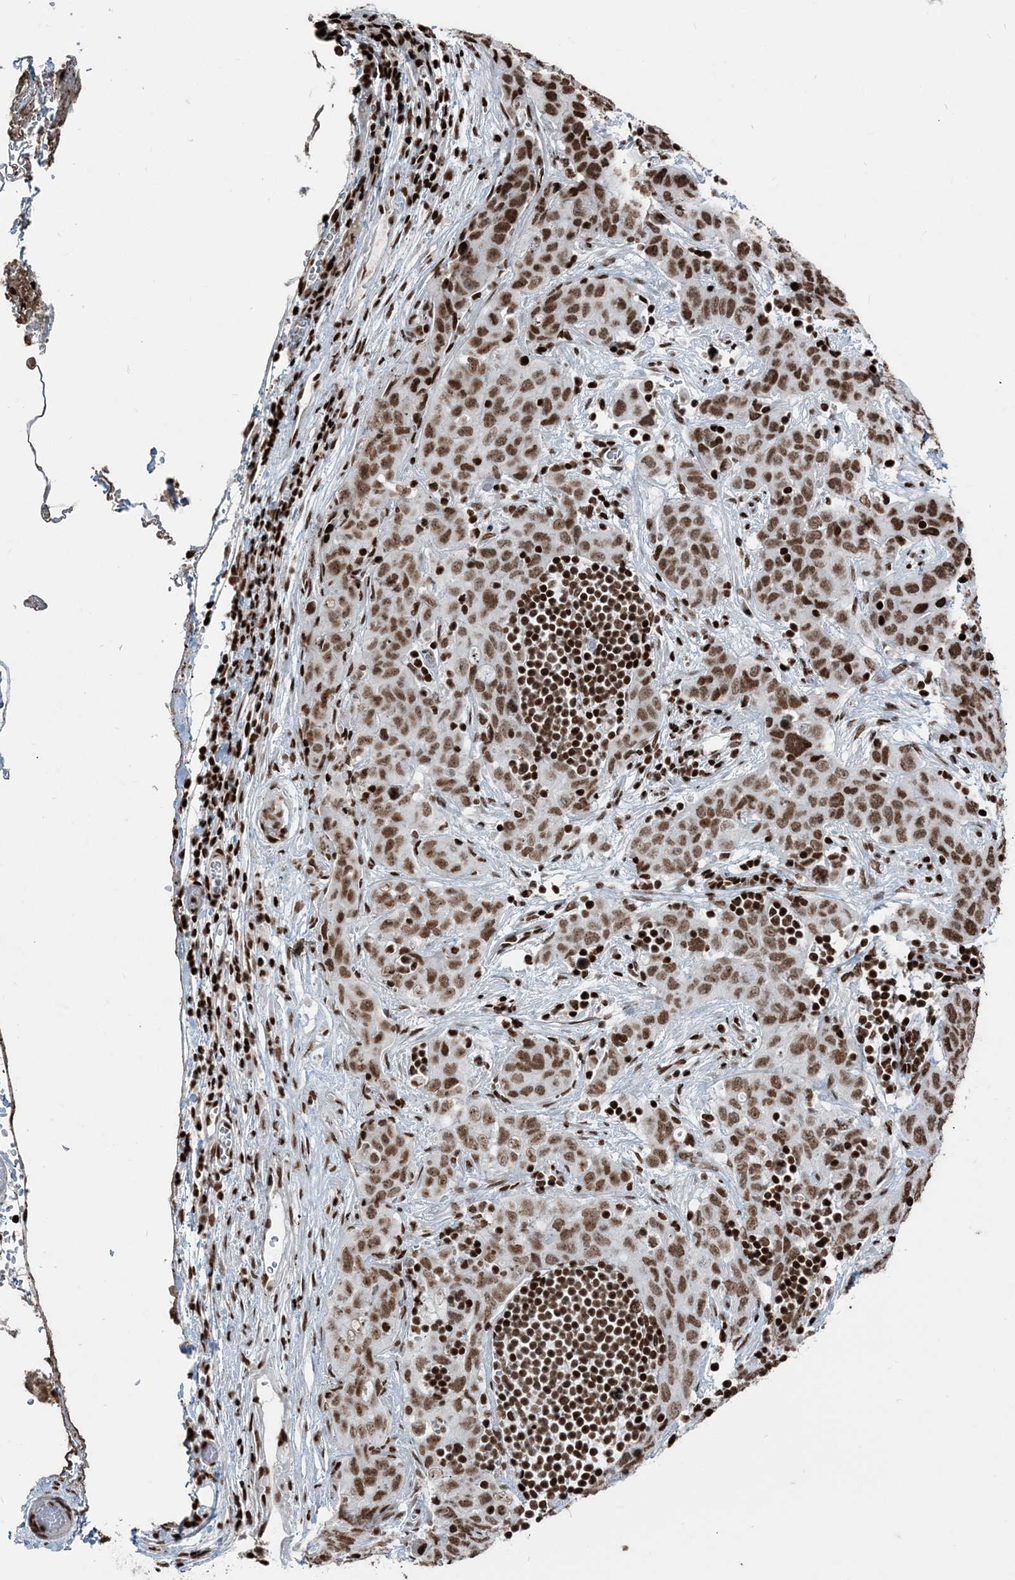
{"staining": {"intensity": "moderate", "quantity": ">75%", "location": "nuclear"}, "tissue": "stomach cancer", "cell_type": "Tumor cells", "image_type": "cancer", "snomed": [{"axis": "morphology", "description": "Normal tissue, NOS"}, {"axis": "morphology", "description": "Adenocarcinoma, NOS"}, {"axis": "topography", "description": "Lymph node"}, {"axis": "topography", "description": "Stomach"}], "caption": "Immunohistochemistry (IHC) staining of stomach adenocarcinoma, which demonstrates medium levels of moderate nuclear staining in about >75% of tumor cells indicating moderate nuclear protein staining. The staining was performed using DAB (brown) for protein detection and nuclei were counterstained in hematoxylin (blue).", "gene": "H3-3B", "patient": {"sex": "male", "age": 48}}